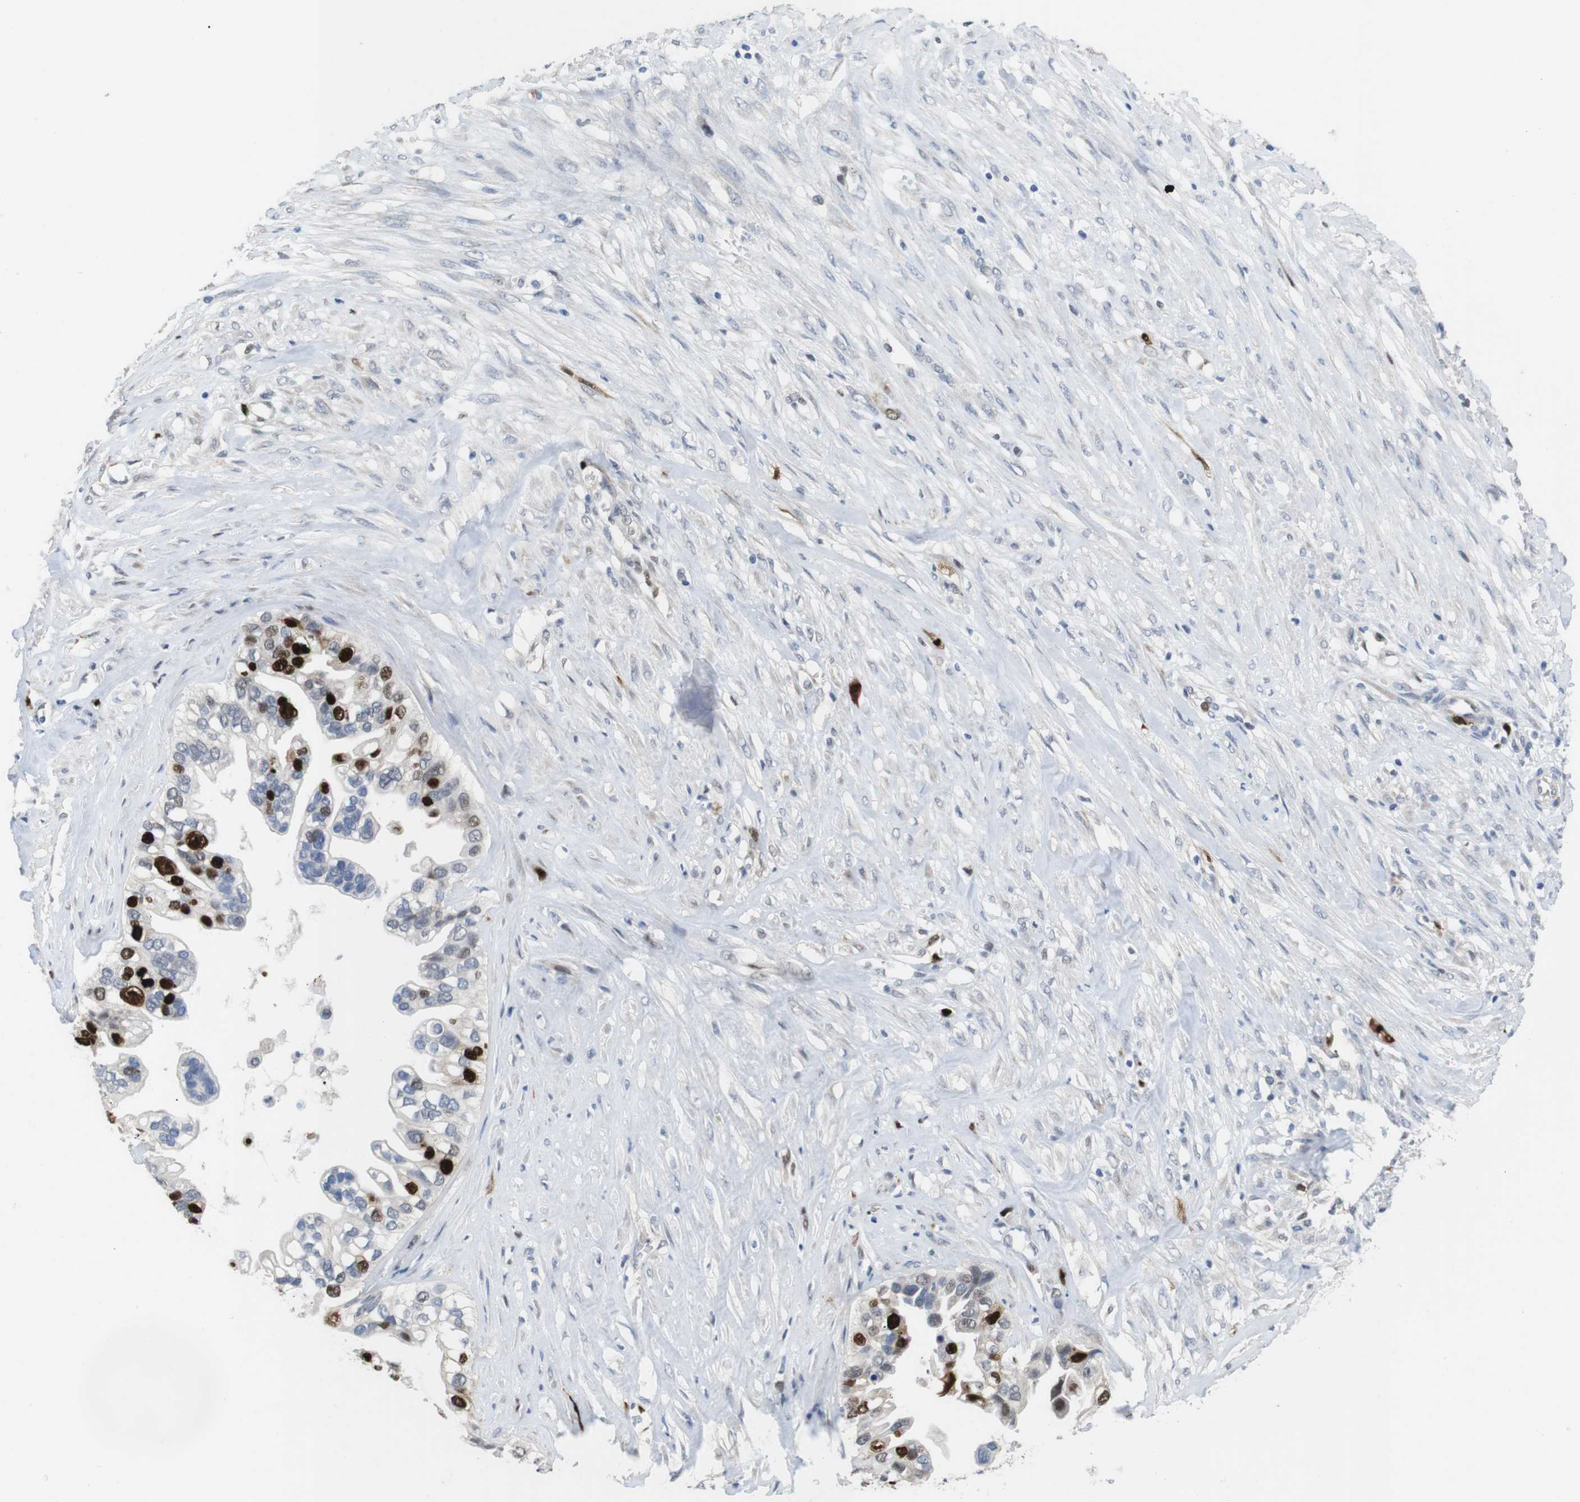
{"staining": {"intensity": "strong", "quantity": "<25%", "location": "nuclear"}, "tissue": "ovarian cancer", "cell_type": "Tumor cells", "image_type": "cancer", "snomed": [{"axis": "morphology", "description": "Cystadenocarcinoma, mucinous, NOS"}, {"axis": "topography", "description": "Ovary"}], "caption": "Immunohistochemical staining of mucinous cystadenocarcinoma (ovarian) demonstrates medium levels of strong nuclear protein positivity in approximately <25% of tumor cells.", "gene": "KPNA2", "patient": {"sex": "female", "age": 80}}